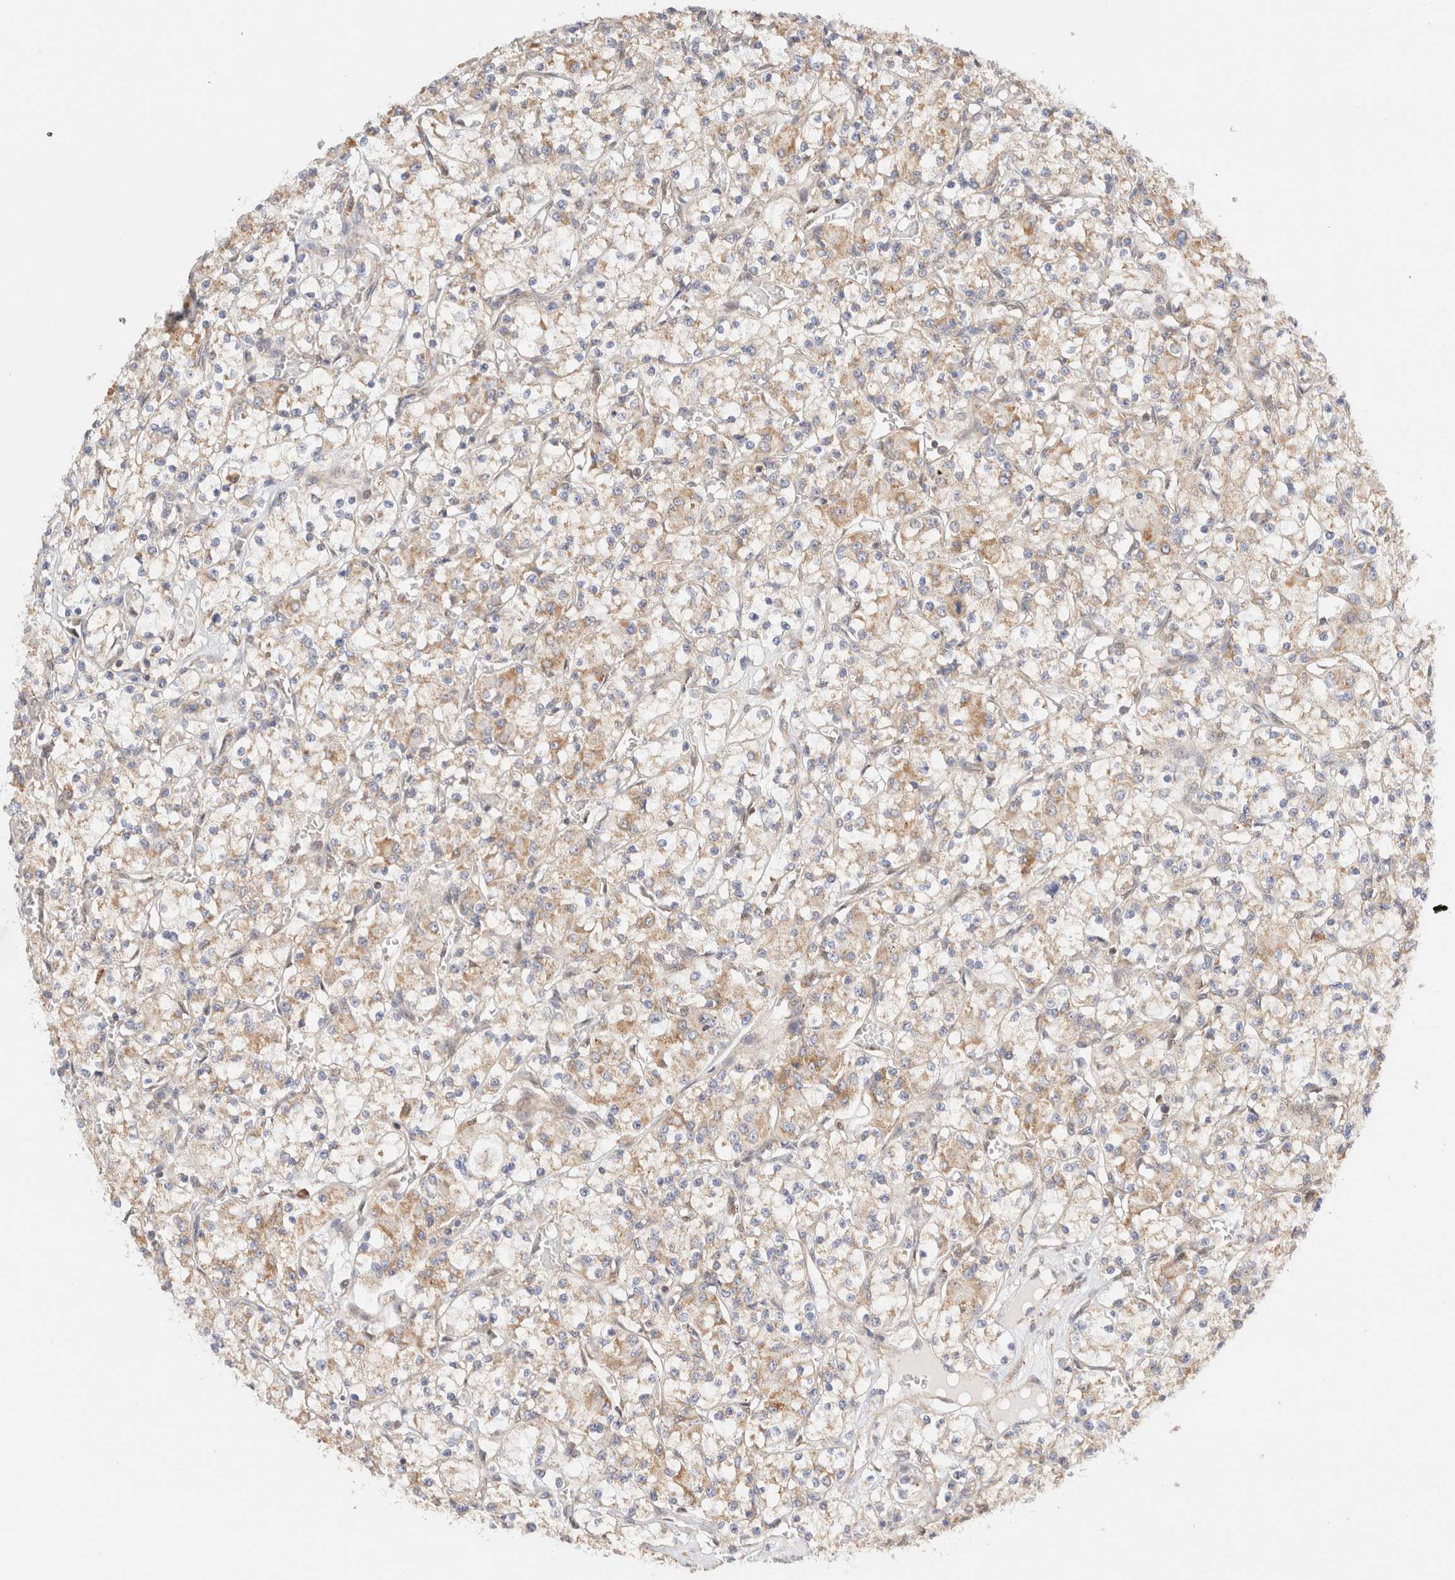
{"staining": {"intensity": "weak", "quantity": ">75%", "location": "cytoplasmic/membranous"}, "tissue": "renal cancer", "cell_type": "Tumor cells", "image_type": "cancer", "snomed": [{"axis": "morphology", "description": "Adenocarcinoma, NOS"}, {"axis": "topography", "description": "Kidney"}], "caption": "IHC histopathology image of neoplastic tissue: human renal adenocarcinoma stained using immunohistochemistry displays low levels of weak protein expression localized specifically in the cytoplasmic/membranous of tumor cells, appearing as a cytoplasmic/membranous brown color.", "gene": "RABEP1", "patient": {"sex": "female", "age": 59}}